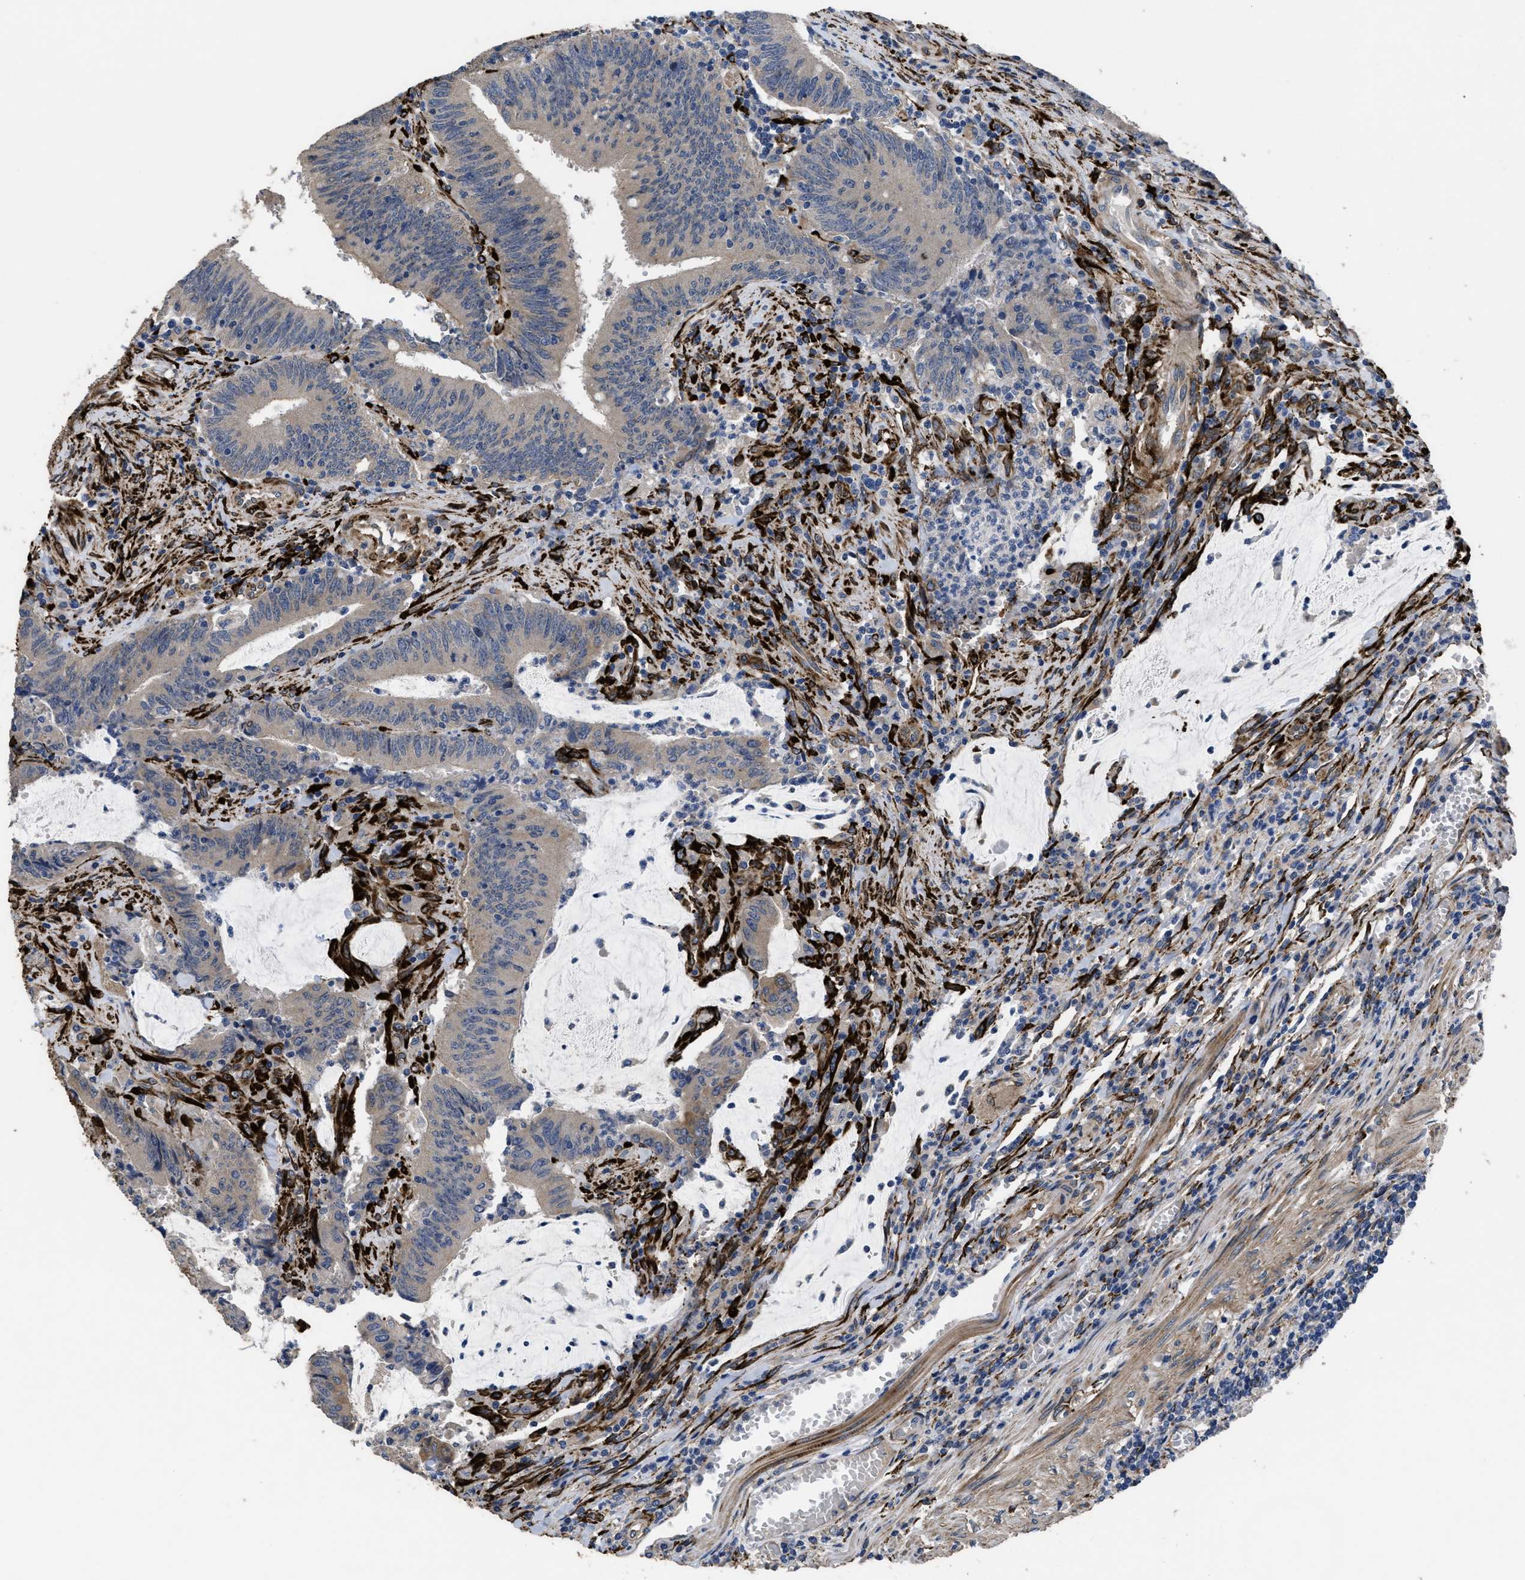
{"staining": {"intensity": "negative", "quantity": "none", "location": "none"}, "tissue": "colorectal cancer", "cell_type": "Tumor cells", "image_type": "cancer", "snomed": [{"axis": "morphology", "description": "Normal tissue, NOS"}, {"axis": "morphology", "description": "Adenocarcinoma, NOS"}, {"axis": "topography", "description": "Rectum"}], "caption": "The micrograph reveals no staining of tumor cells in colorectal cancer (adenocarcinoma). (Stains: DAB immunohistochemistry with hematoxylin counter stain, Microscopy: brightfield microscopy at high magnification).", "gene": "SQLE", "patient": {"sex": "female", "age": 66}}